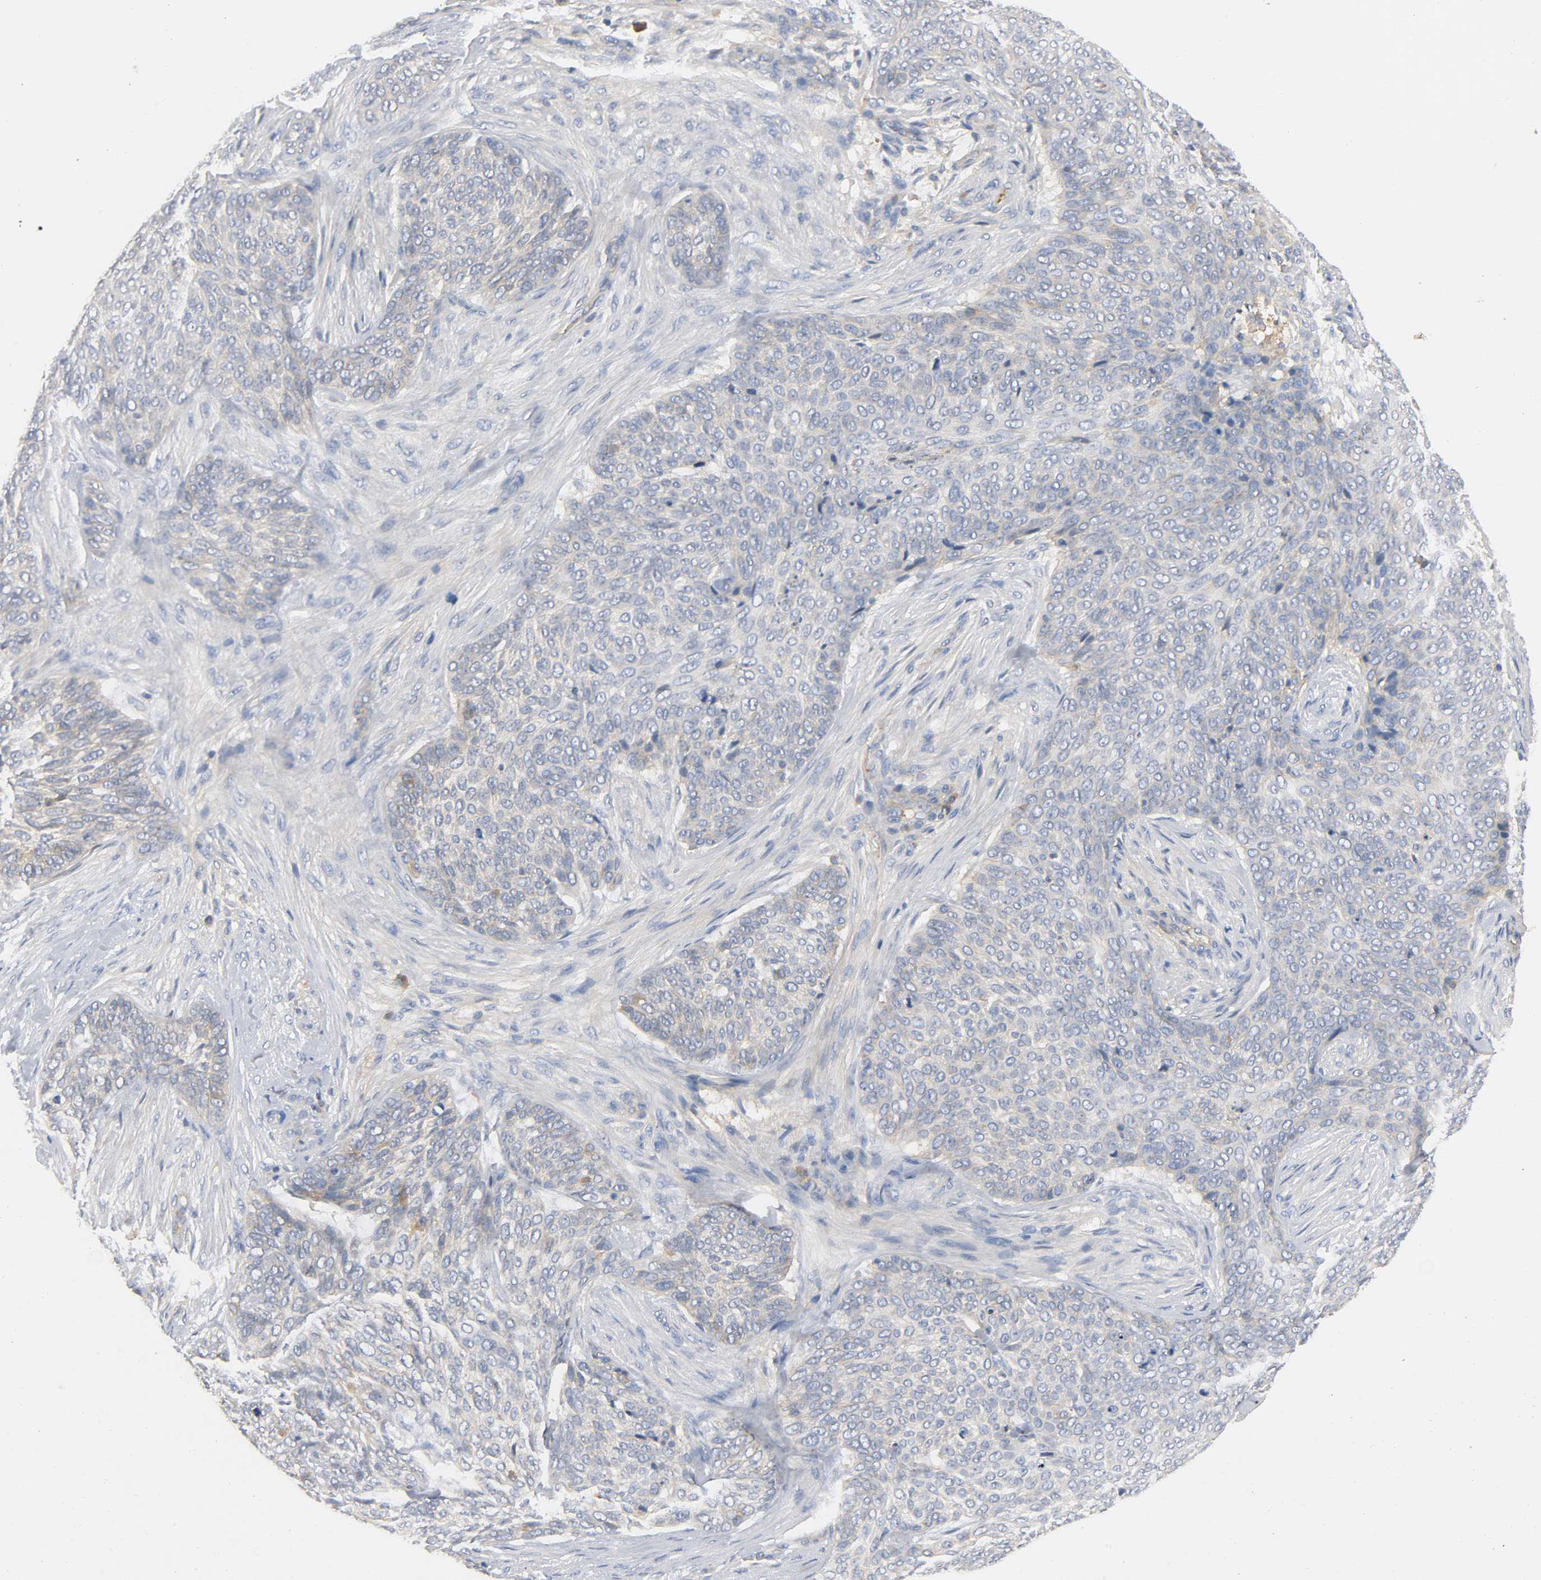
{"staining": {"intensity": "weak", "quantity": "<25%", "location": "cytoplasmic/membranous"}, "tissue": "skin cancer", "cell_type": "Tumor cells", "image_type": "cancer", "snomed": [{"axis": "morphology", "description": "Basal cell carcinoma"}, {"axis": "topography", "description": "Skin"}], "caption": "This is an immunohistochemistry (IHC) photomicrograph of human skin basal cell carcinoma. There is no staining in tumor cells.", "gene": "SRC", "patient": {"sex": "male", "age": 91}}